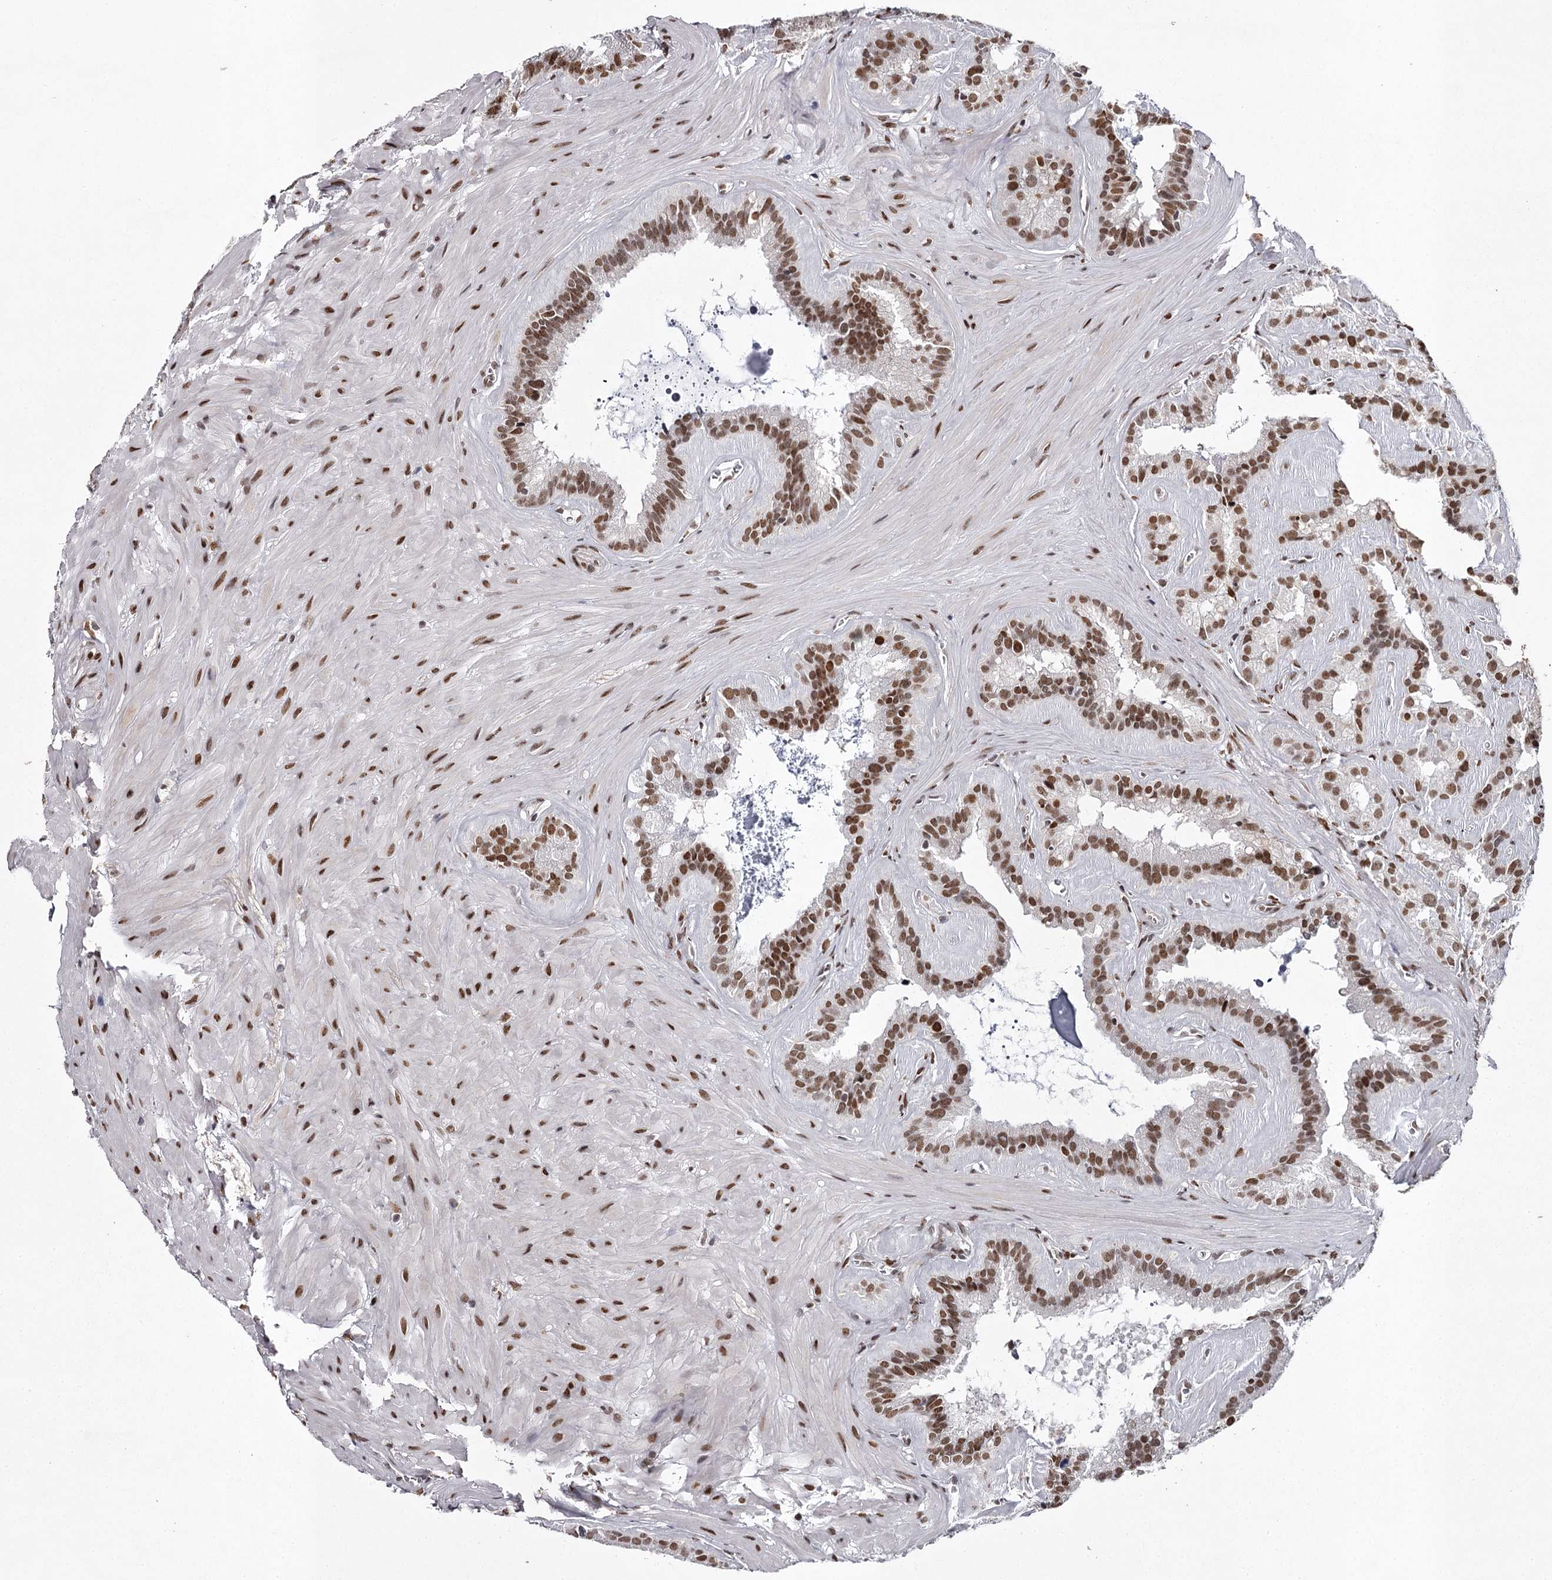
{"staining": {"intensity": "moderate", "quantity": ">75%", "location": "nuclear"}, "tissue": "seminal vesicle", "cell_type": "Glandular cells", "image_type": "normal", "snomed": [{"axis": "morphology", "description": "Normal tissue, NOS"}, {"axis": "topography", "description": "Prostate"}, {"axis": "topography", "description": "Seminal veicle"}], "caption": "Human seminal vesicle stained for a protein (brown) demonstrates moderate nuclear positive staining in about >75% of glandular cells.", "gene": "PSPC1", "patient": {"sex": "male", "age": 59}}